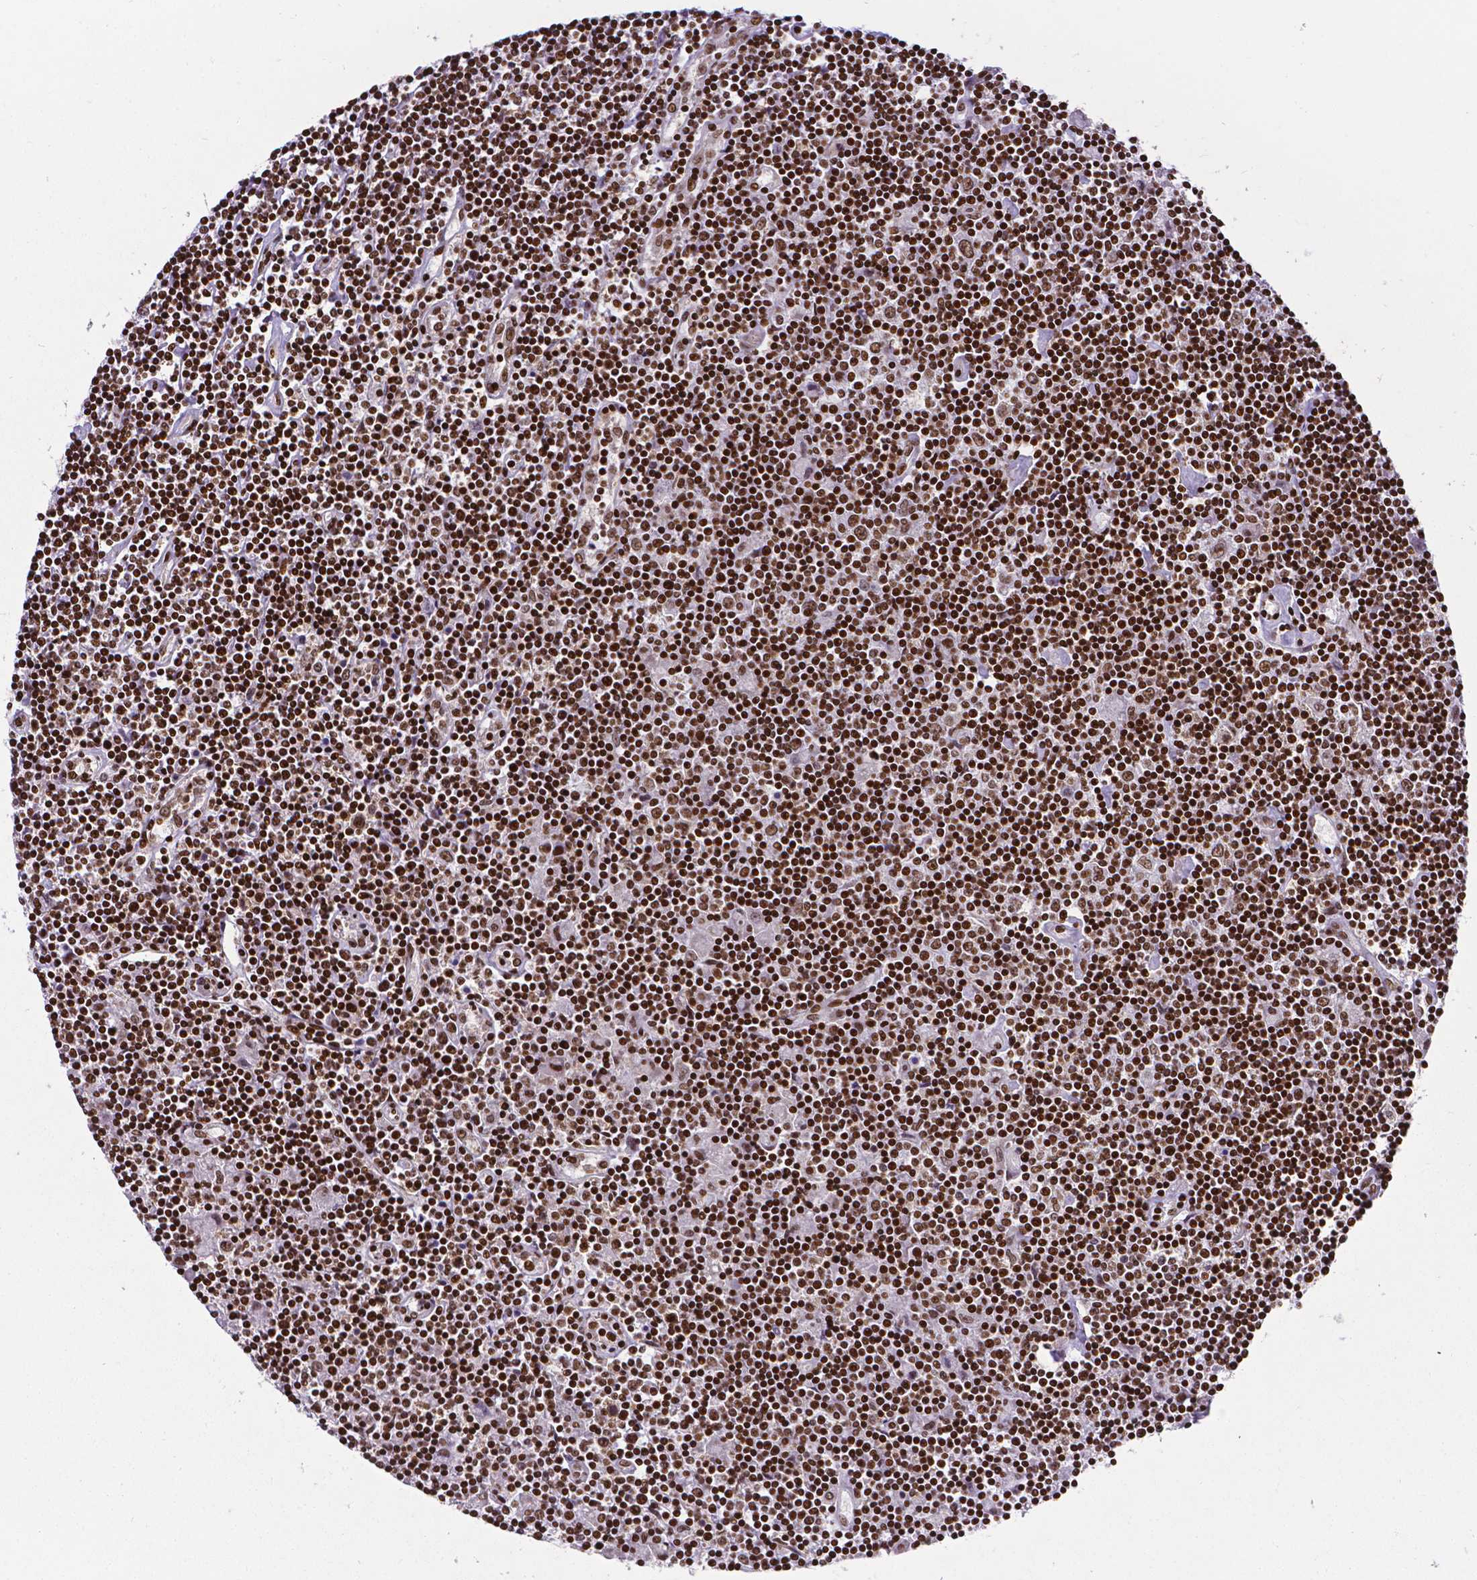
{"staining": {"intensity": "strong", "quantity": ">75%", "location": "nuclear"}, "tissue": "lymphoma", "cell_type": "Tumor cells", "image_type": "cancer", "snomed": [{"axis": "morphology", "description": "Hodgkin's disease, NOS"}, {"axis": "topography", "description": "Lymph node"}], "caption": "Hodgkin's disease tissue reveals strong nuclear positivity in about >75% of tumor cells, visualized by immunohistochemistry.", "gene": "CTCF", "patient": {"sex": "male", "age": 40}}